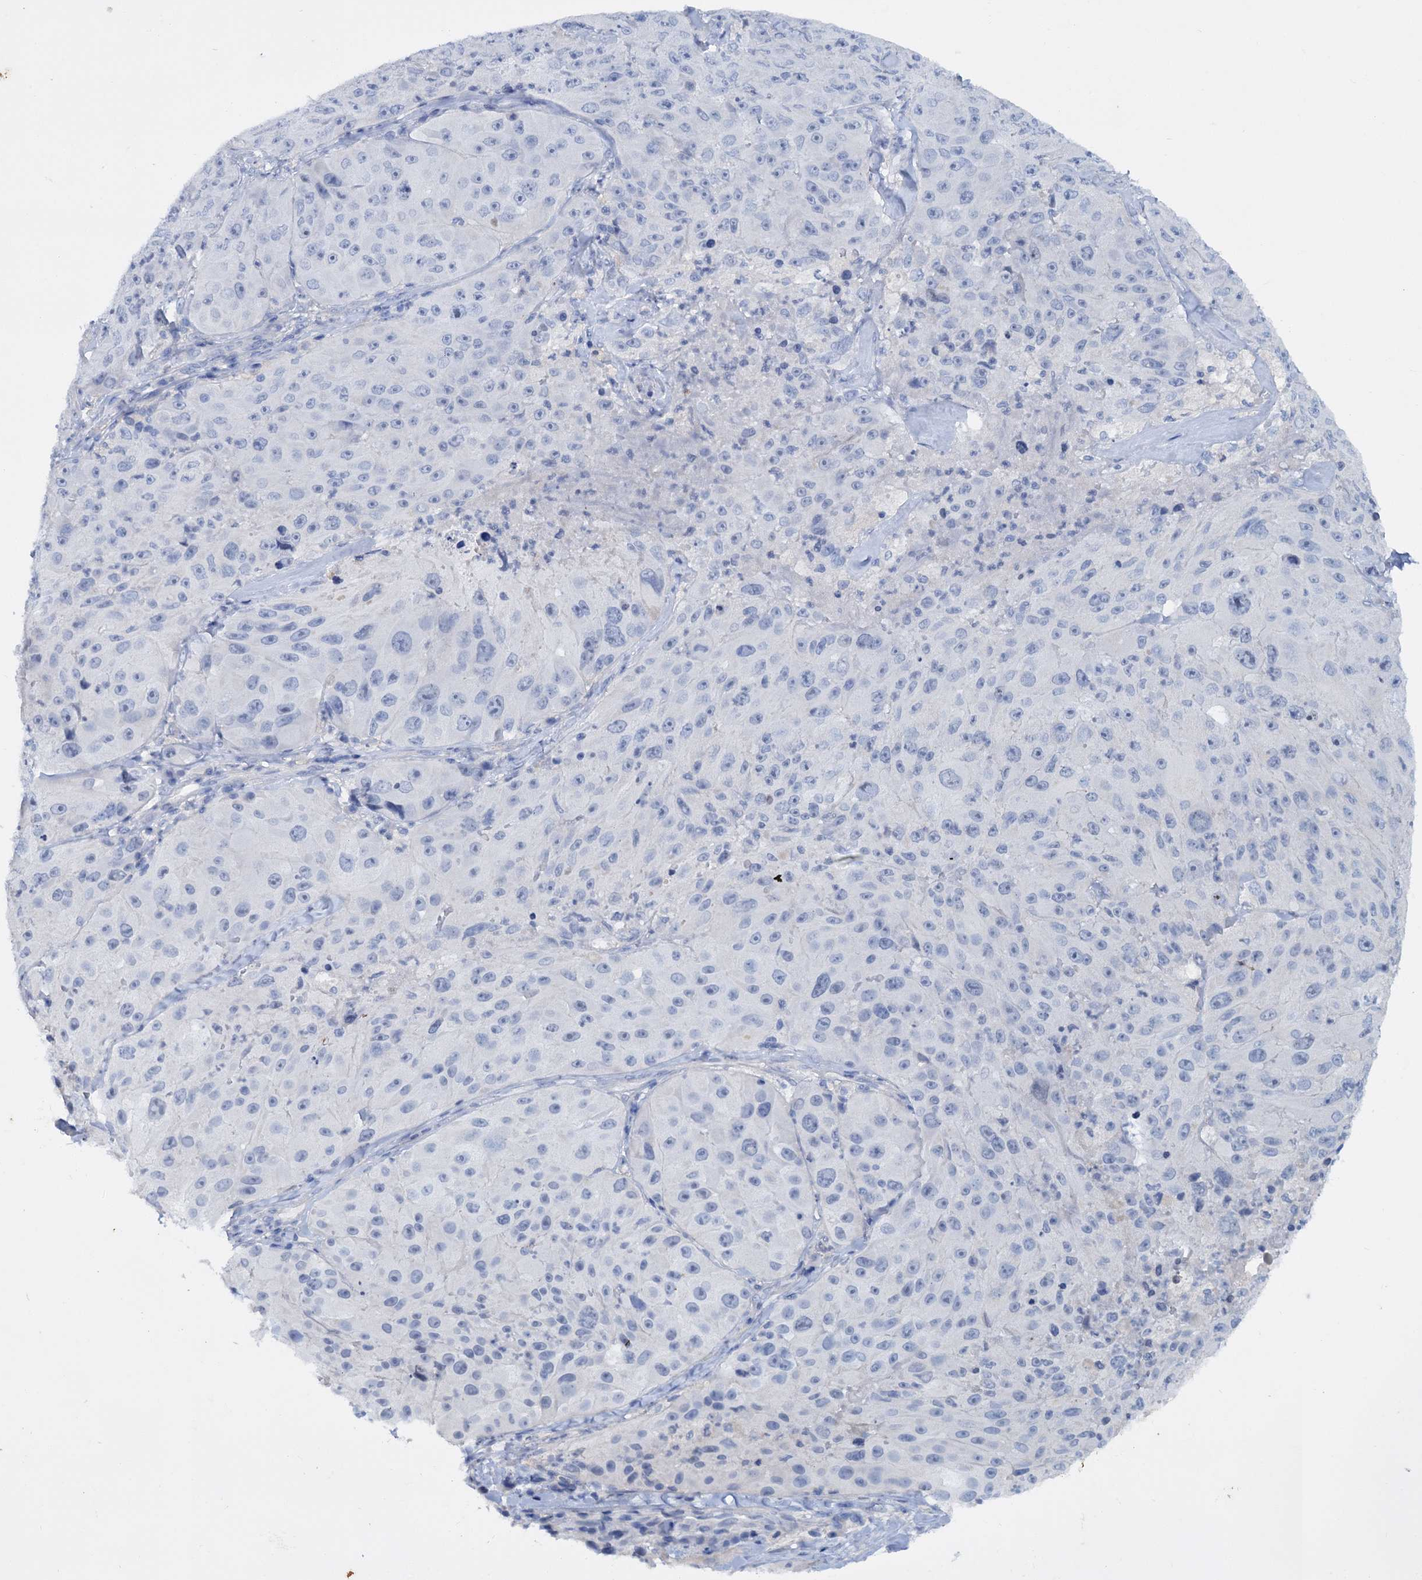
{"staining": {"intensity": "negative", "quantity": "none", "location": "none"}, "tissue": "melanoma", "cell_type": "Tumor cells", "image_type": "cancer", "snomed": [{"axis": "morphology", "description": "Malignant melanoma, Metastatic site"}, {"axis": "topography", "description": "Lymph node"}], "caption": "IHC of human melanoma exhibits no expression in tumor cells.", "gene": "FAAP20", "patient": {"sex": "male", "age": 62}}